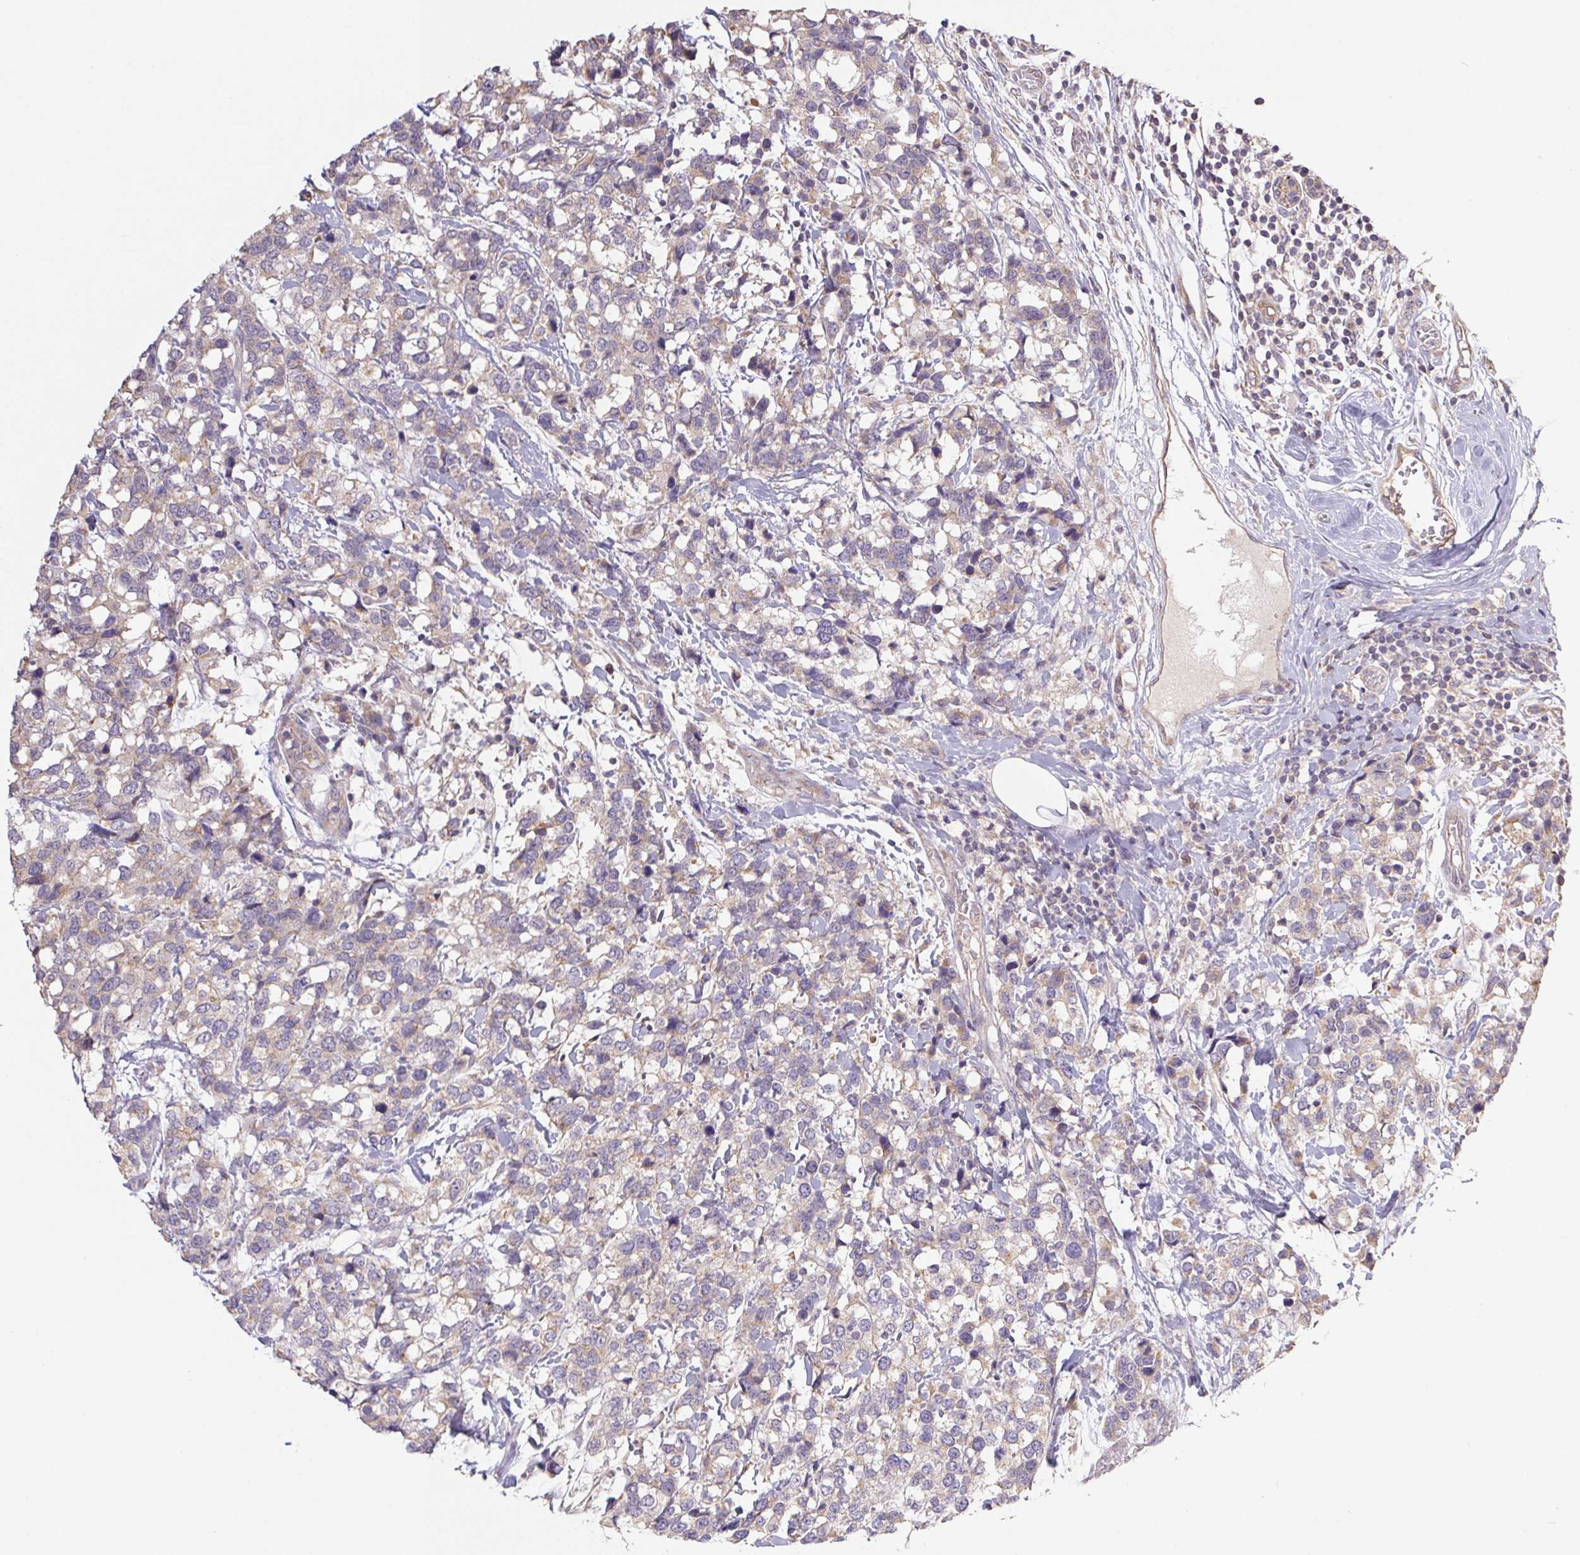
{"staining": {"intensity": "weak", "quantity": "25%-75%", "location": "cytoplasmic/membranous"}, "tissue": "breast cancer", "cell_type": "Tumor cells", "image_type": "cancer", "snomed": [{"axis": "morphology", "description": "Lobular carcinoma"}, {"axis": "topography", "description": "Breast"}], "caption": "A low amount of weak cytoplasmic/membranous staining is seen in about 25%-75% of tumor cells in lobular carcinoma (breast) tissue.", "gene": "RAB11A", "patient": {"sex": "female", "age": 59}}